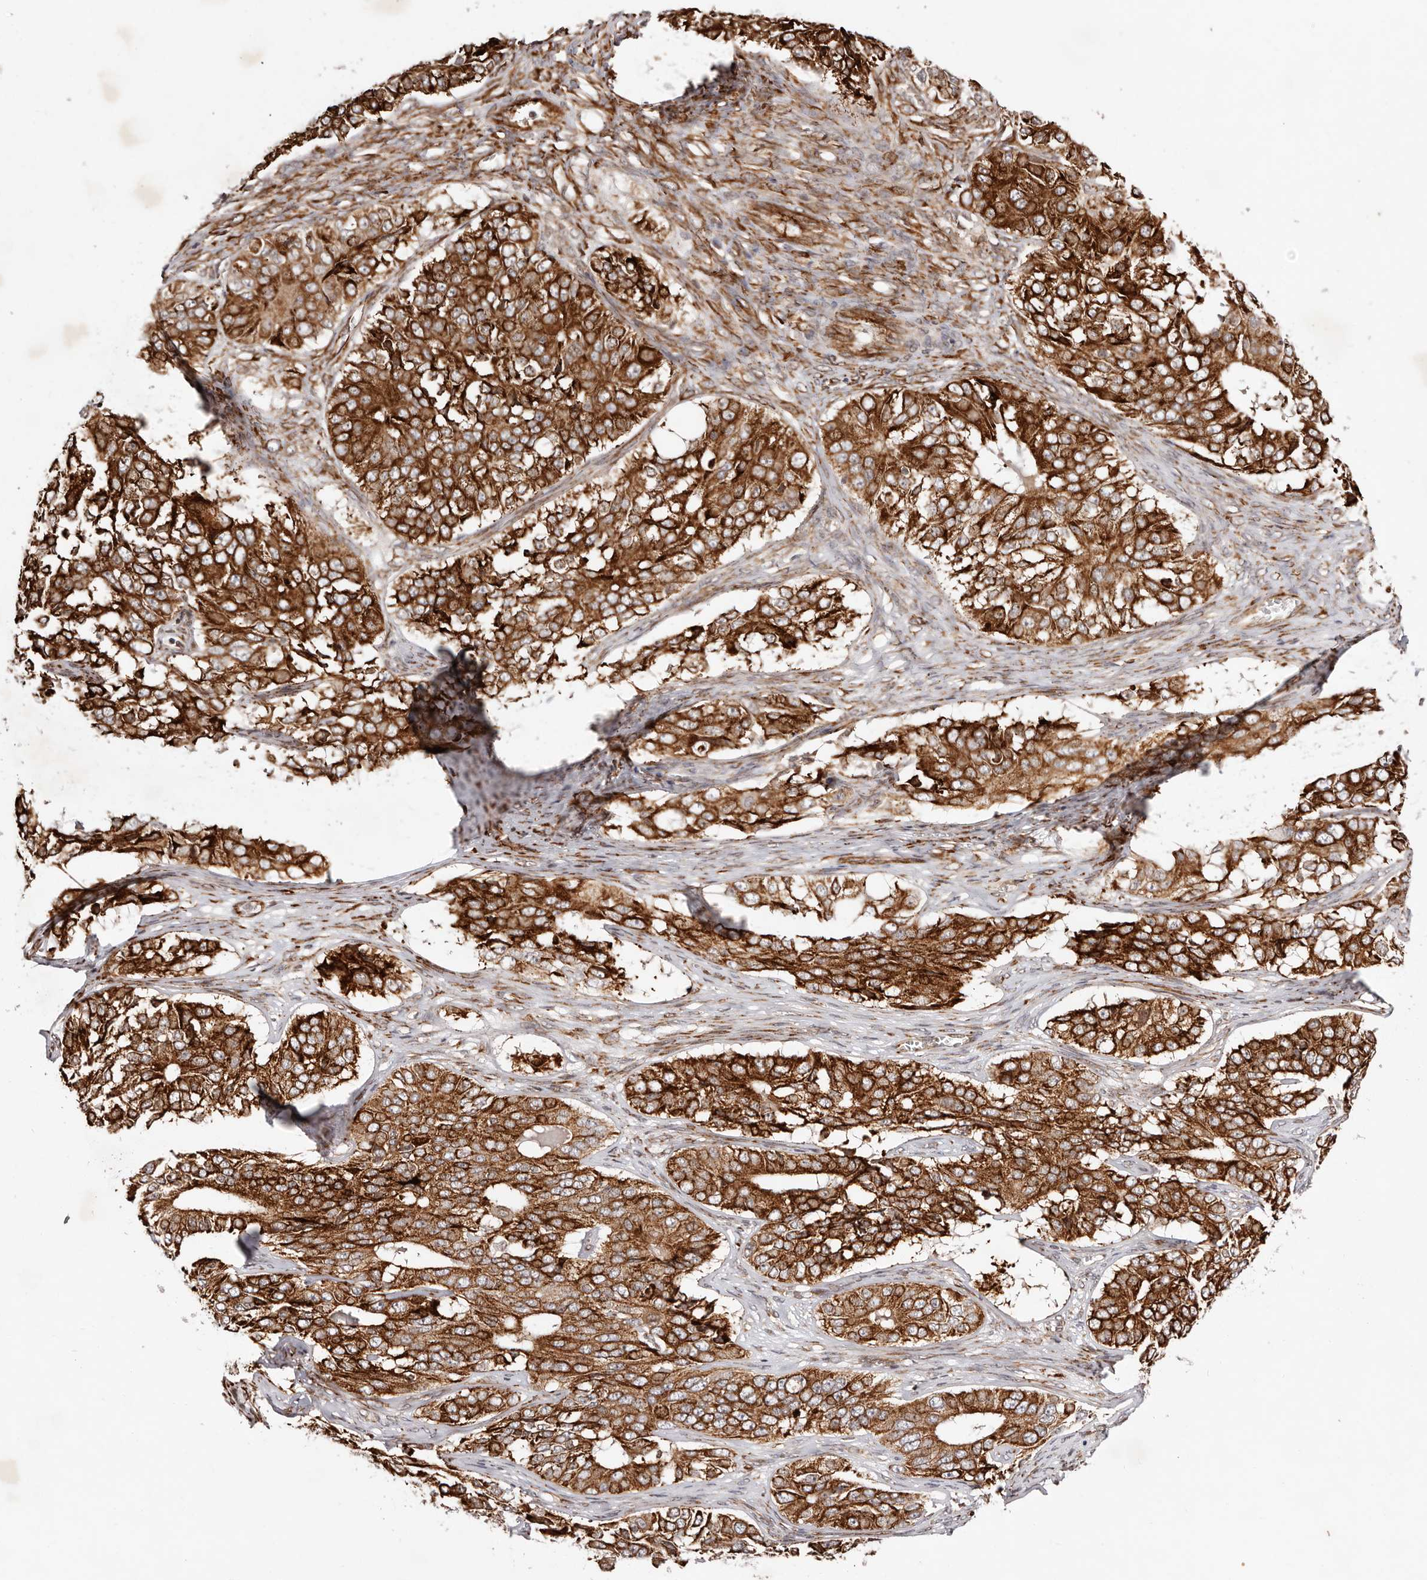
{"staining": {"intensity": "strong", "quantity": ">75%", "location": "cytoplasmic/membranous"}, "tissue": "ovarian cancer", "cell_type": "Tumor cells", "image_type": "cancer", "snomed": [{"axis": "morphology", "description": "Carcinoma, endometroid"}, {"axis": "topography", "description": "Ovary"}], "caption": "Tumor cells exhibit high levels of strong cytoplasmic/membranous staining in approximately >75% of cells in human ovarian cancer (endometroid carcinoma).", "gene": "BCL2L15", "patient": {"sex": "female", "age": 51}}